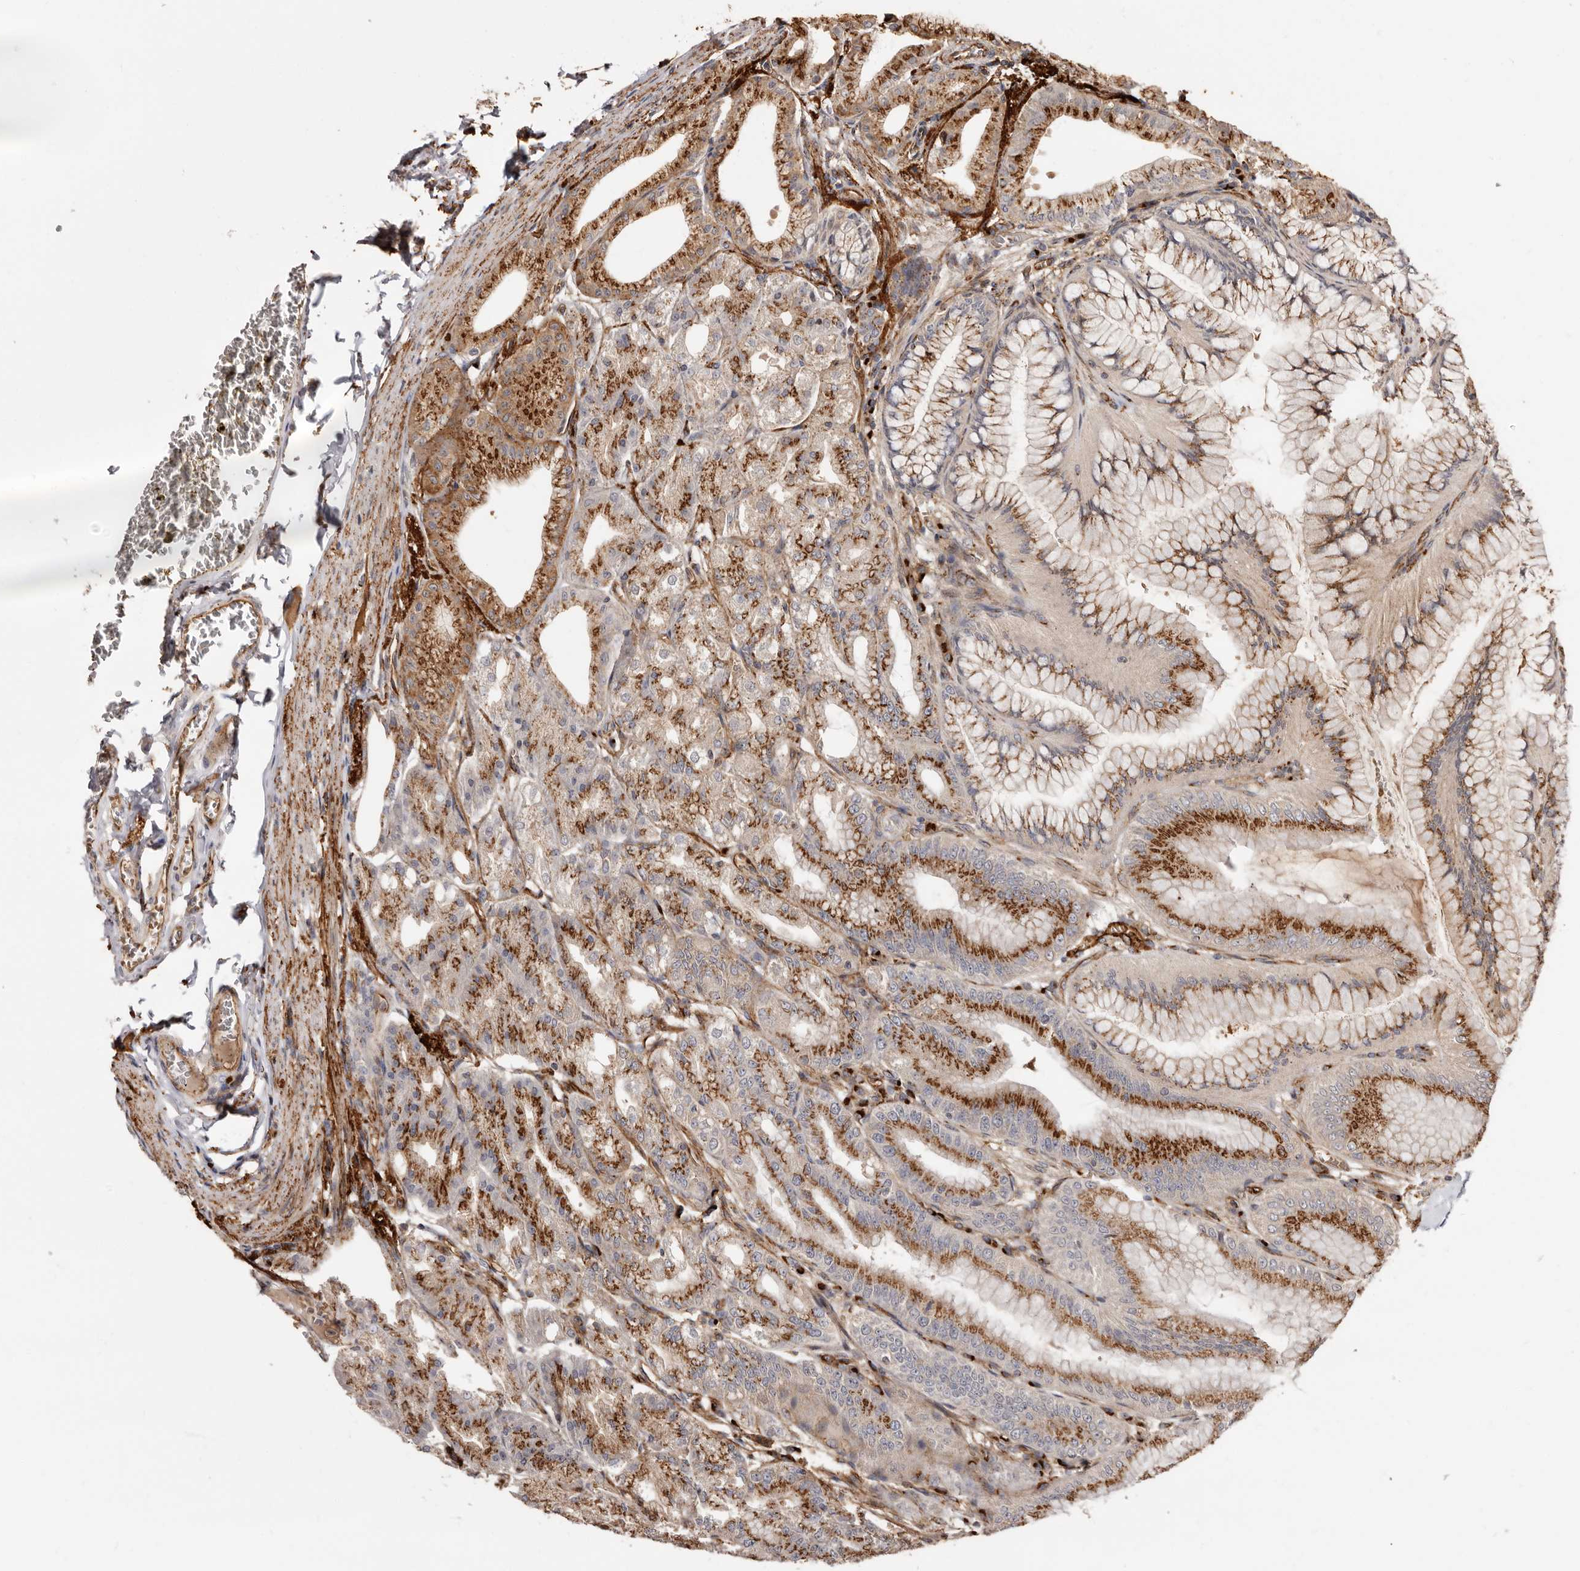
{"staining": {"intensity": "strong", "quantity": "25%-75%", "location": "cytoplasmic/membranous"}, "tissue": "stomach", "cell_type": "Glandular cells", "image_type": "normal", "snomed": [{"axis": "morphology", "description": "Normal tissue, NOS"}, {"axis": "topography", "description": "Stomach, lower"}], "caption": "Approximately 25%-75% of glandular cells in unremarkable human stomach exhibit strong cytoplasmic/membranous protein staining as visualized by brown immunohistochemical staining.", "gene": "GPR27", "patient": {"sex": "male", "age": 71}}